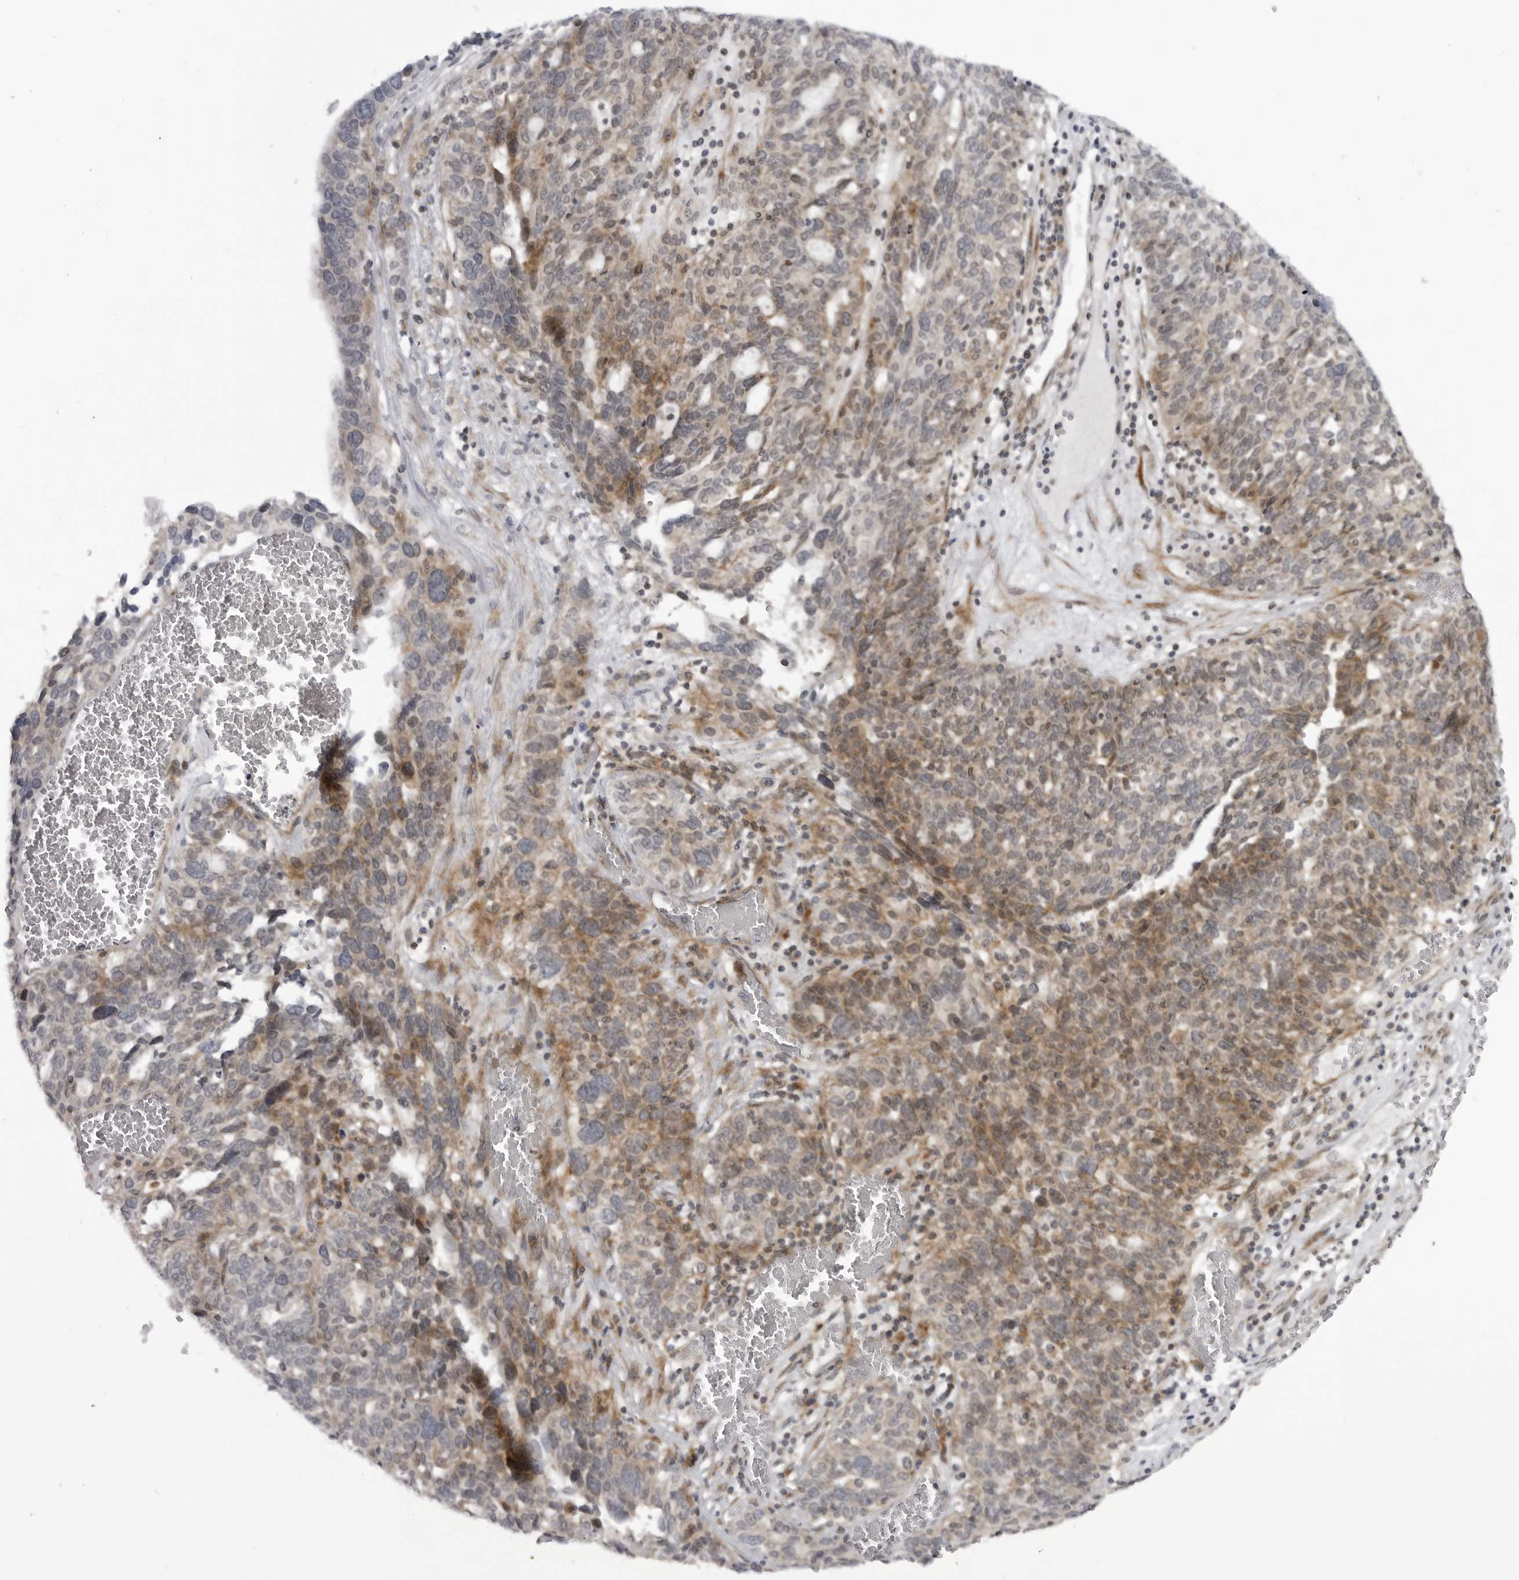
{"staining": {"intensity": "weak", "quantity": "<25%", "location": "cytoplasmic/membranous"}, "tissue": "ovarian cancer", "cell_type": "Tumor cells", "image_type": "cancer", "snomed": [{"axis": "morphology", "description": "Cystadenocarcinoma, serous, NOS"}, {"axis": "topography", "description": "Ovary"}], "caption": "An immunohistochemistry image of ovarian cancer is shown. There is no staining in tumor cells of ovarian cancer.", "gene": "ADAMTS5", "patient": {"sex": "female", "age": 59}}